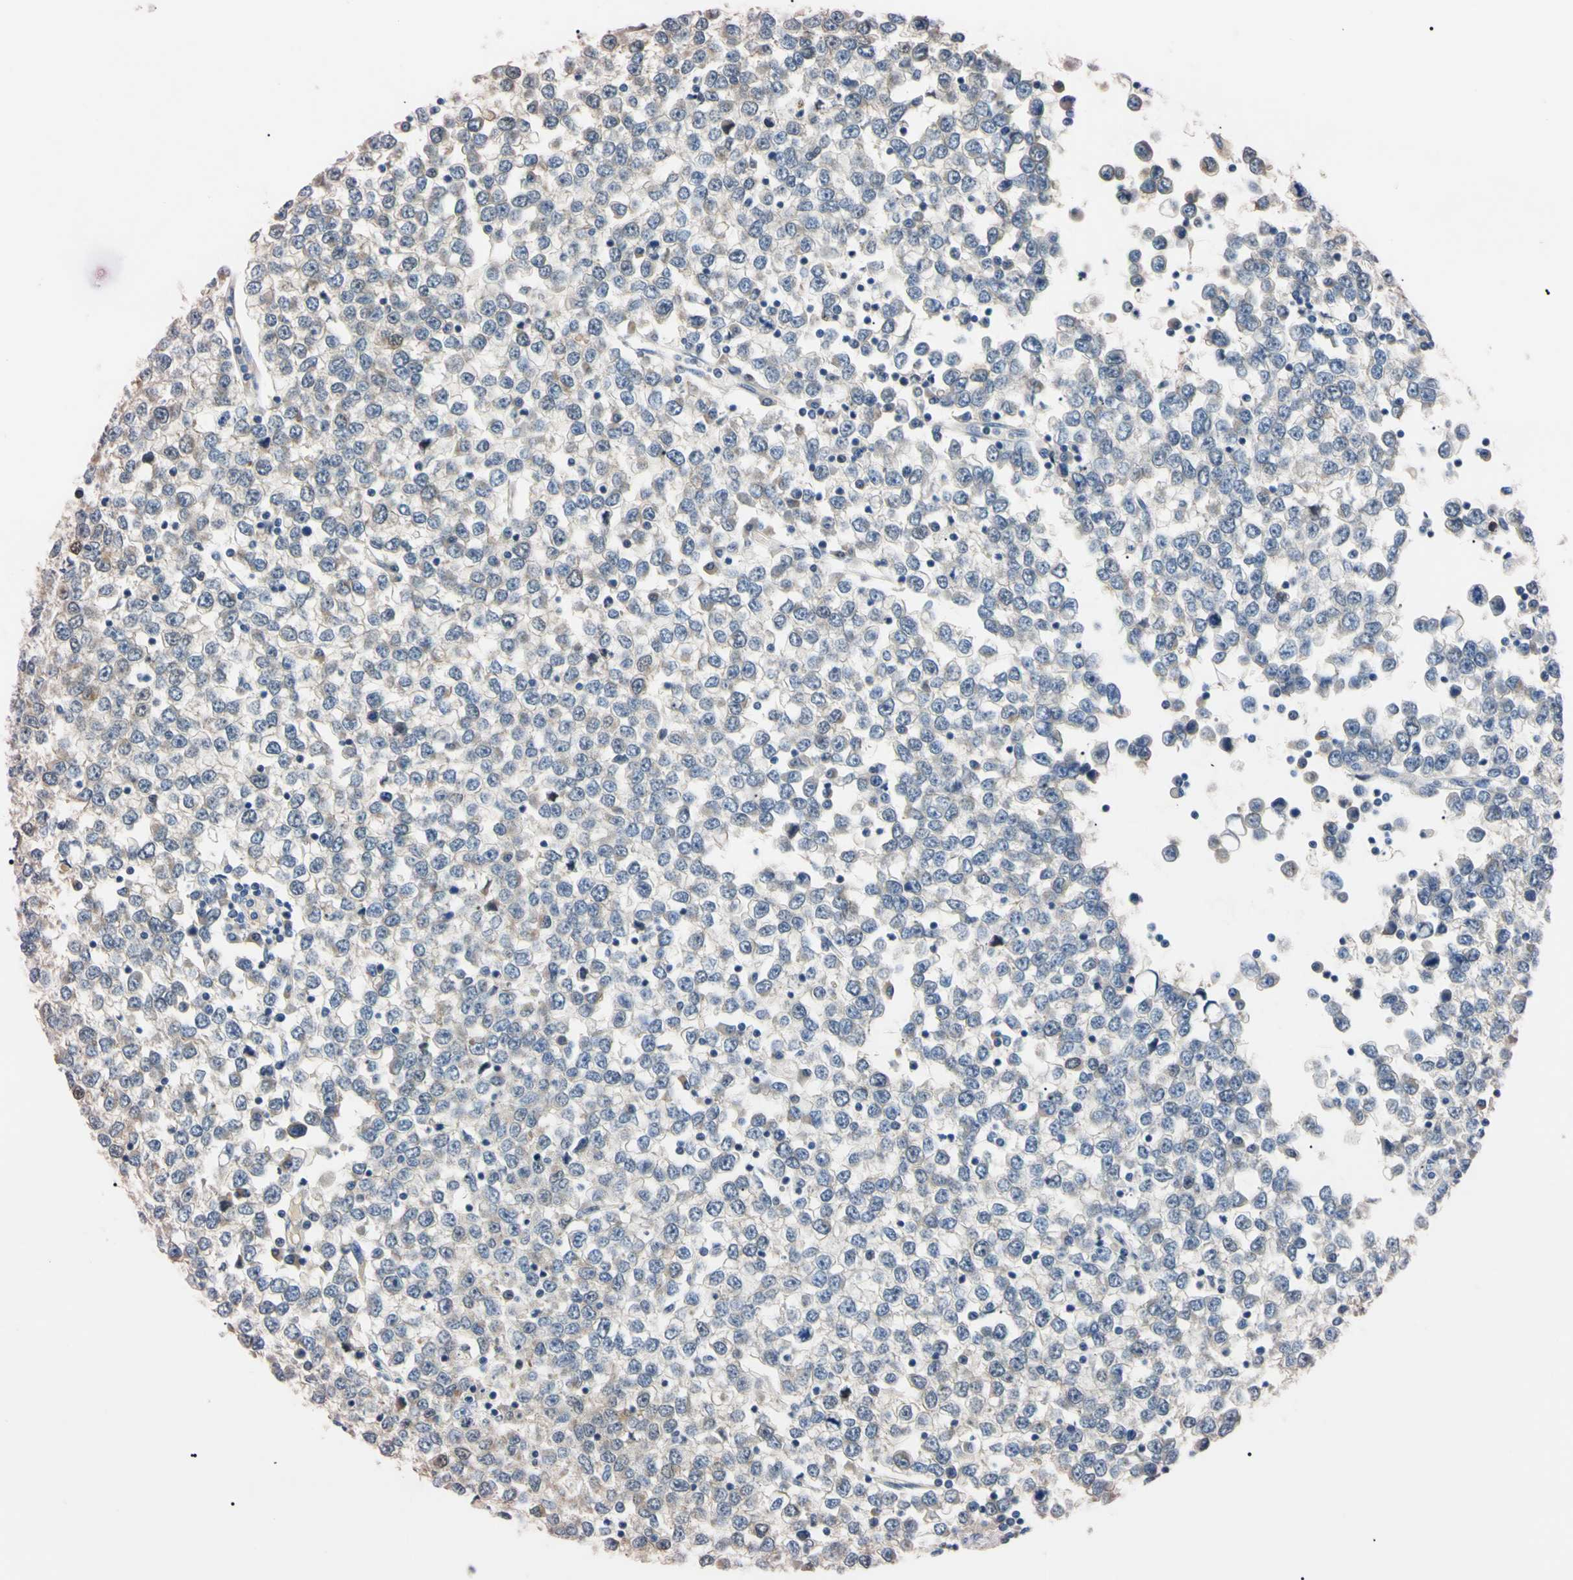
{"staining": {"intensity": "negative", "quantity": "none", "location": "none"}, "tissue": "testis cancer", "cell_type": "Tumor cells", "image_type": "cancer", "snomed": [{"axis": "morphology", "description": "Seminoma, NOS"}, {"axis": "topography", "description": "Testis"}], "caption": "The histopathology image displays no staining of tumor cells in seminoma (testis).", "gene": "RARS1", "patient": {"sex": "male", "age": 65}}